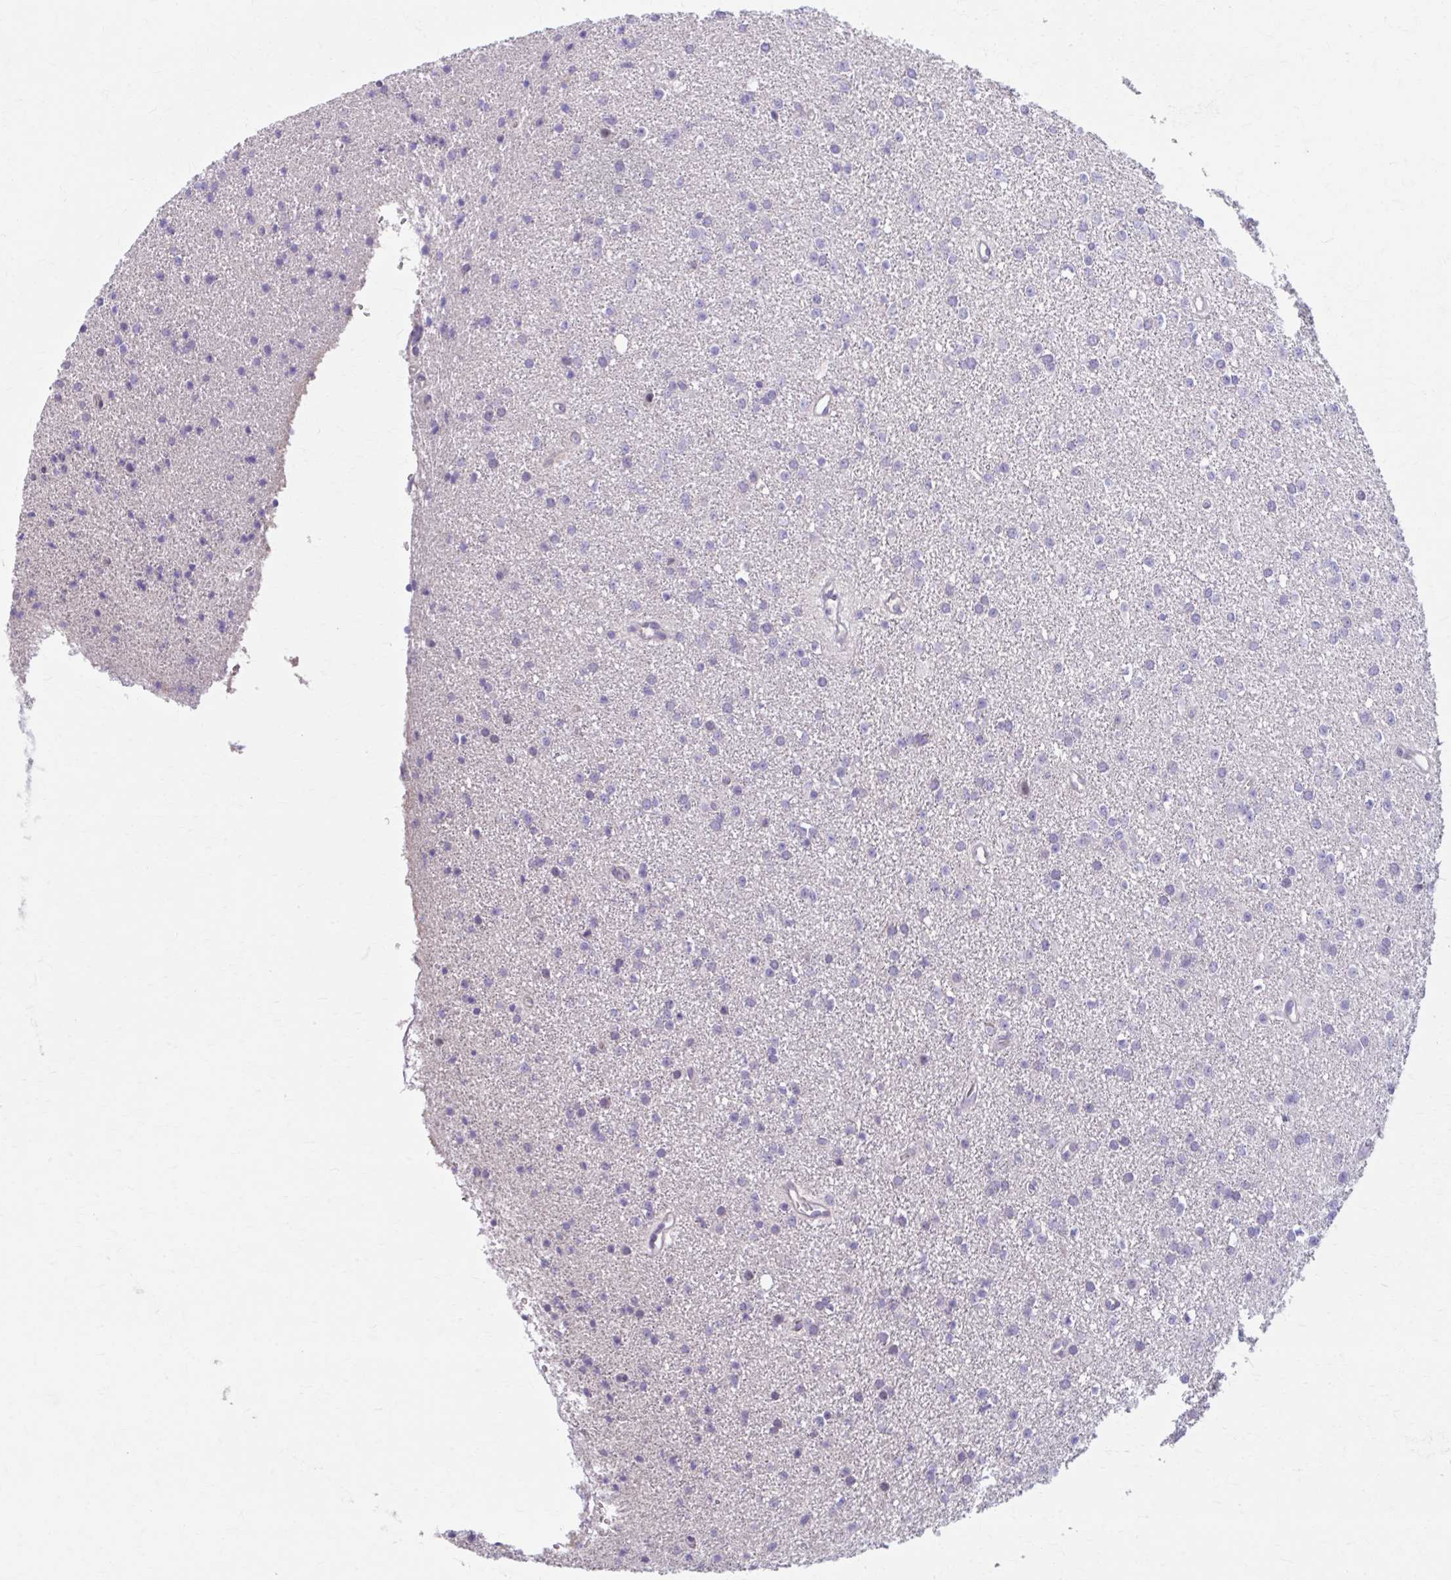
{"staining": {"intensity": "negative", "quantity": "none", "location": "none"}, "tissue": "glioma", "cell_type": "Tumor cells", "image_type": "cancer", "snomed": [{"axis": "morphology", "description": "Glioma, malignant, Low grade"}, {"axis": "topography", "description": "Brain"}], "caption": "This is an immunohistochemistry (IHC) histopathology image of low-grade glioma (malignant). There is no expression in tumor cells.", "gene": "CHST3", "patient": {"sex": "female", "age": 34}}